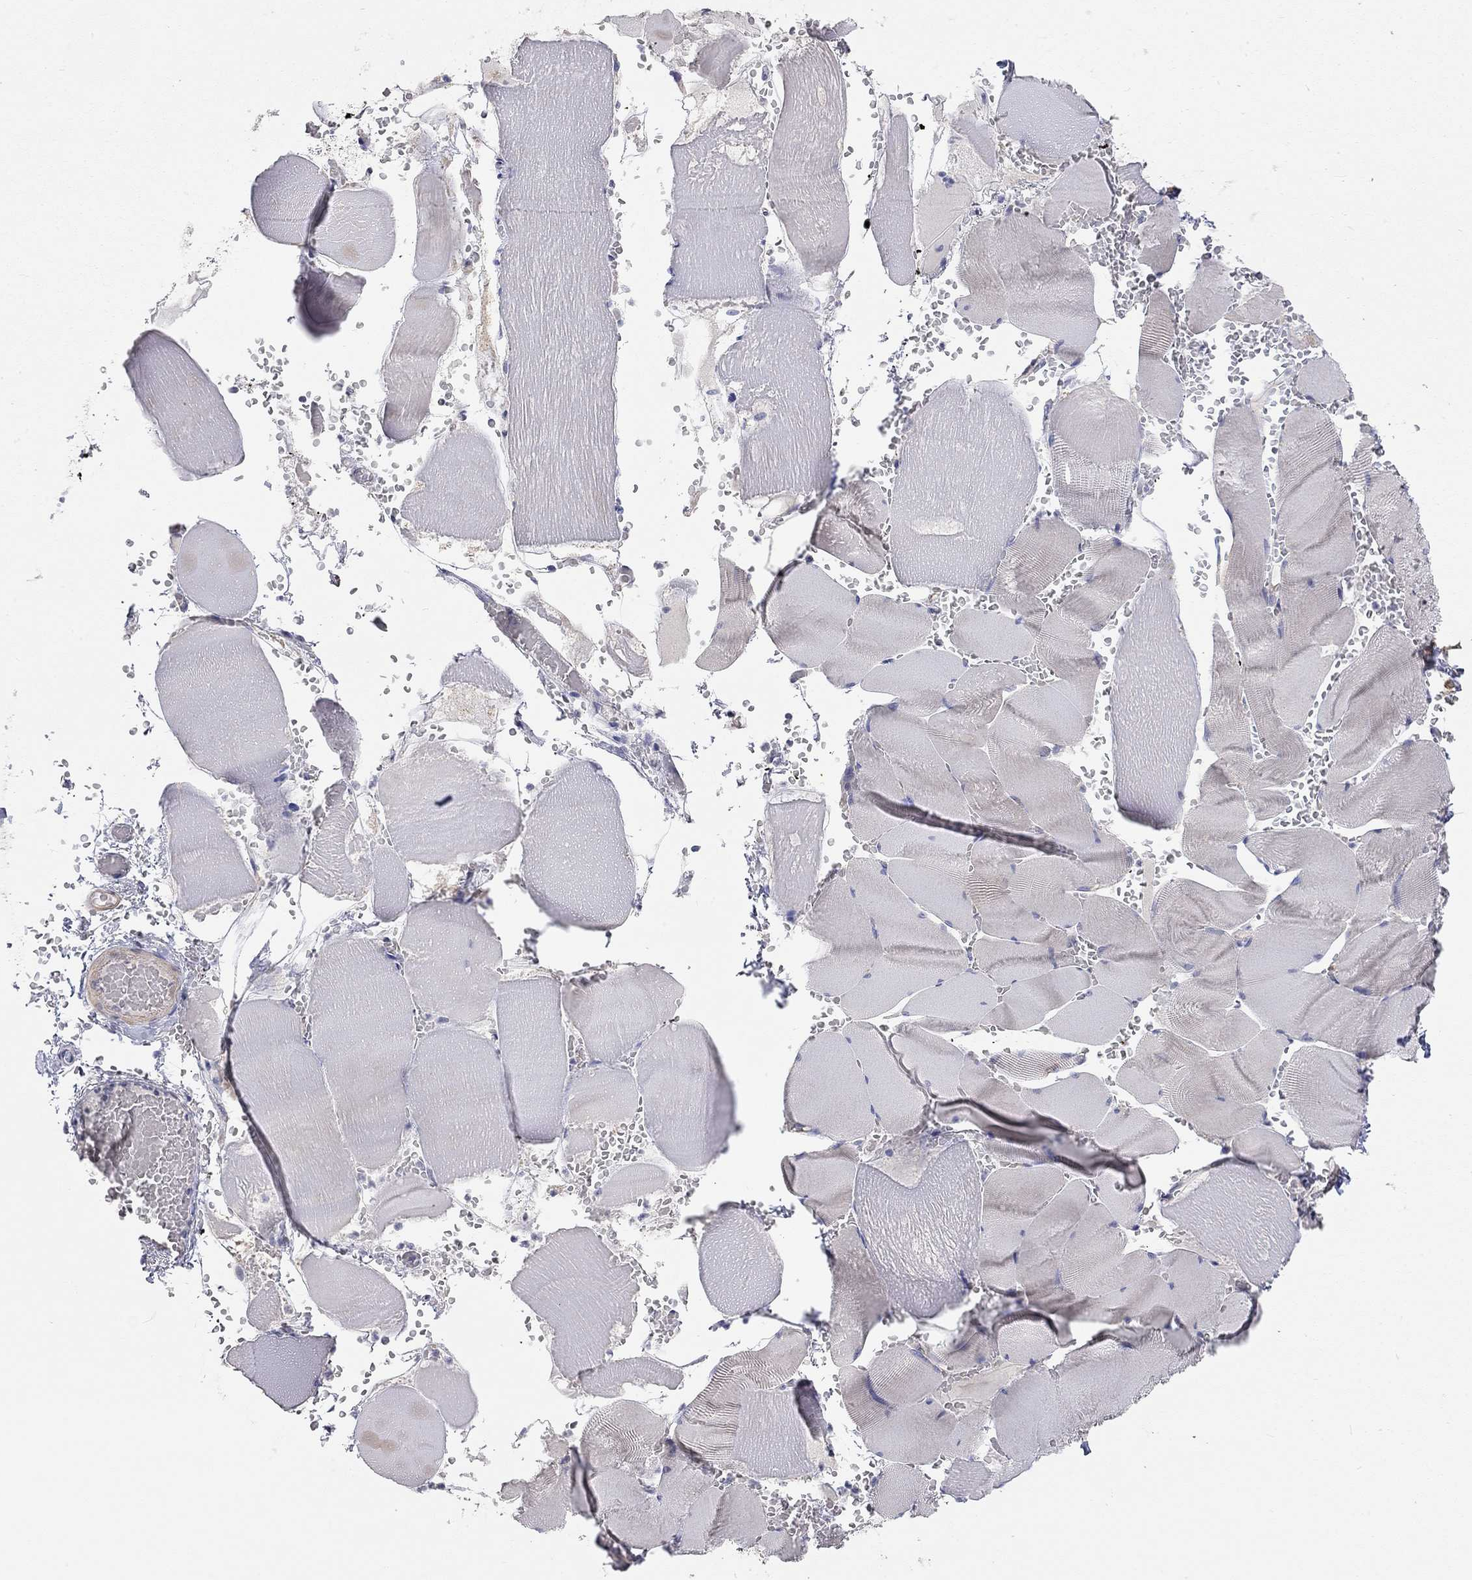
{"staining": {"intensity": "negative", "quantity": "none", "location": "none"}, "tissue": "skeletal muscle", "cell_type": "Myocytes", "image_type": "normal", "snomed": [{"axis": "morphology", "description": "Normal tissue, NOS"}, {"axis": "topography", "description": "Skeletal muscle"}], "caption": "This is a histopathology image of IHC staining of unremarkable skeletal muscle, which shows no positivity in myocytes. (Brightfield microscopy of DAB IHC at high magnification).", "gene": "PAPSS2", "patient": {"sex": "male", "age": 56}}